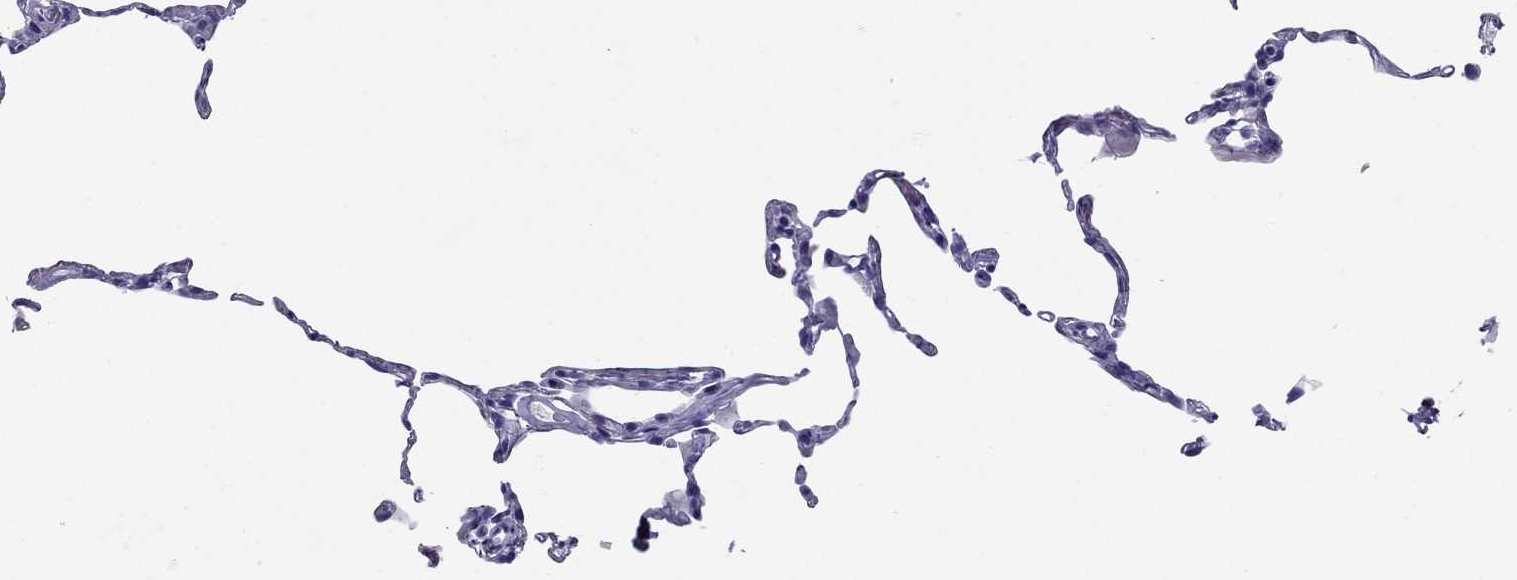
{"staining": {"intensity": "negative", "quantity": "none", "location": "none"}, "tissue": "lung", "cell_type": "Alveolar cells", "image_type": "normal", "snomed": [{"axis": "morphology", "description": "Normal tissue, NOS"}, {"axis": "topography", "description": "Lung"}], "caption": "There is no significant staining in alveolar cells of lung. (Stains: DAB (3,3'-diaminobenzidine) IHC with hematoxylin counter stain, Microscopy: brightfield microscopy at high magnification).", "gene": "AVPR1B", "patient": {"sex": "female", "age": 57}}